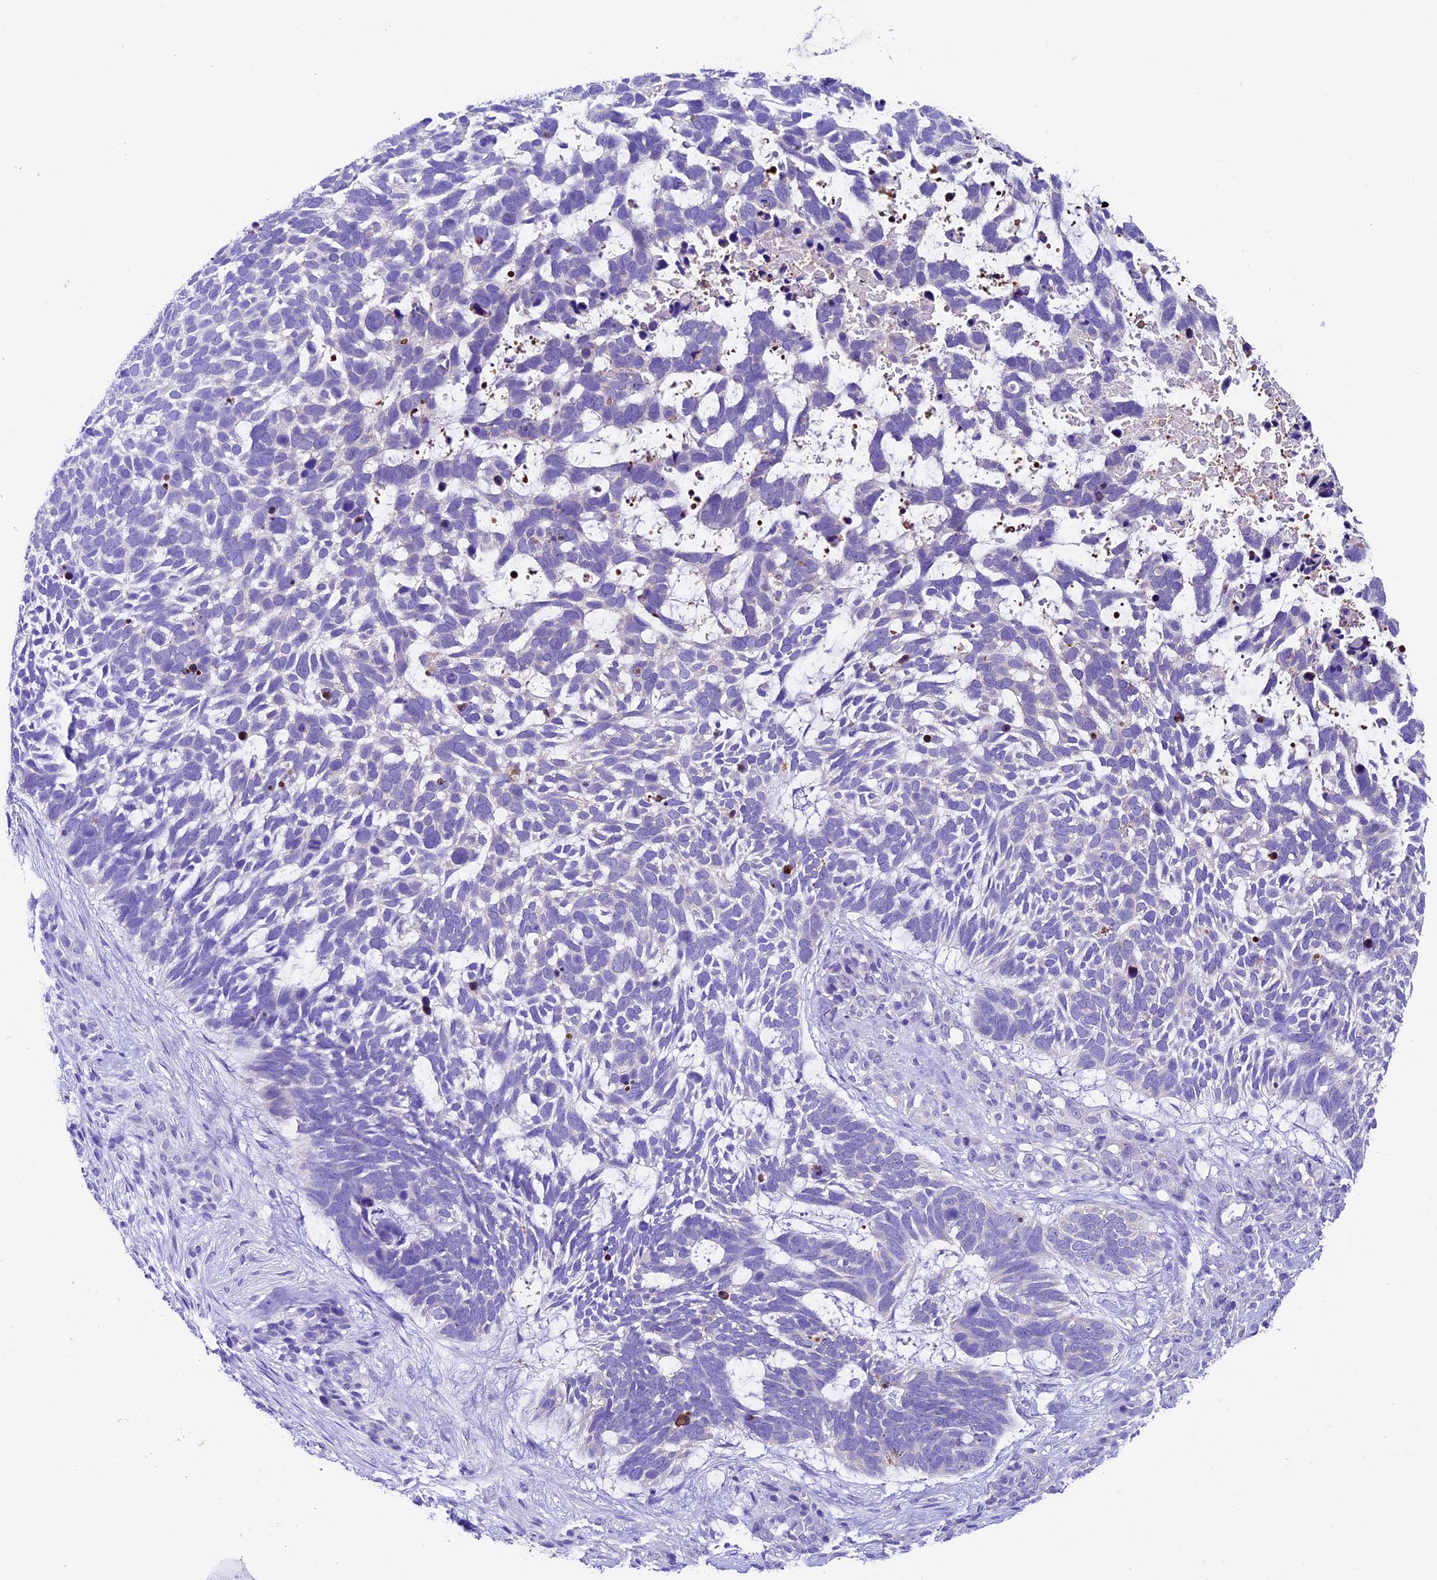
{"staining": {"intensity": "negative", "quantity": "none", "location": "none"}, "tissue": "skin cancer", "cell_type": "Tumor cells", "image_type": "cancer", "snomed": [{"axis": "morphology", "description": "Basal cell carcinoma"}, {"axis": "topography", "description": "Skin"}], "caption": "An IHC image of skin cancer is shown. There is no staining in tumor cells of skin cancer.", "gene": "SBNO2", "patient": {"sex": "male", "age": 88}}